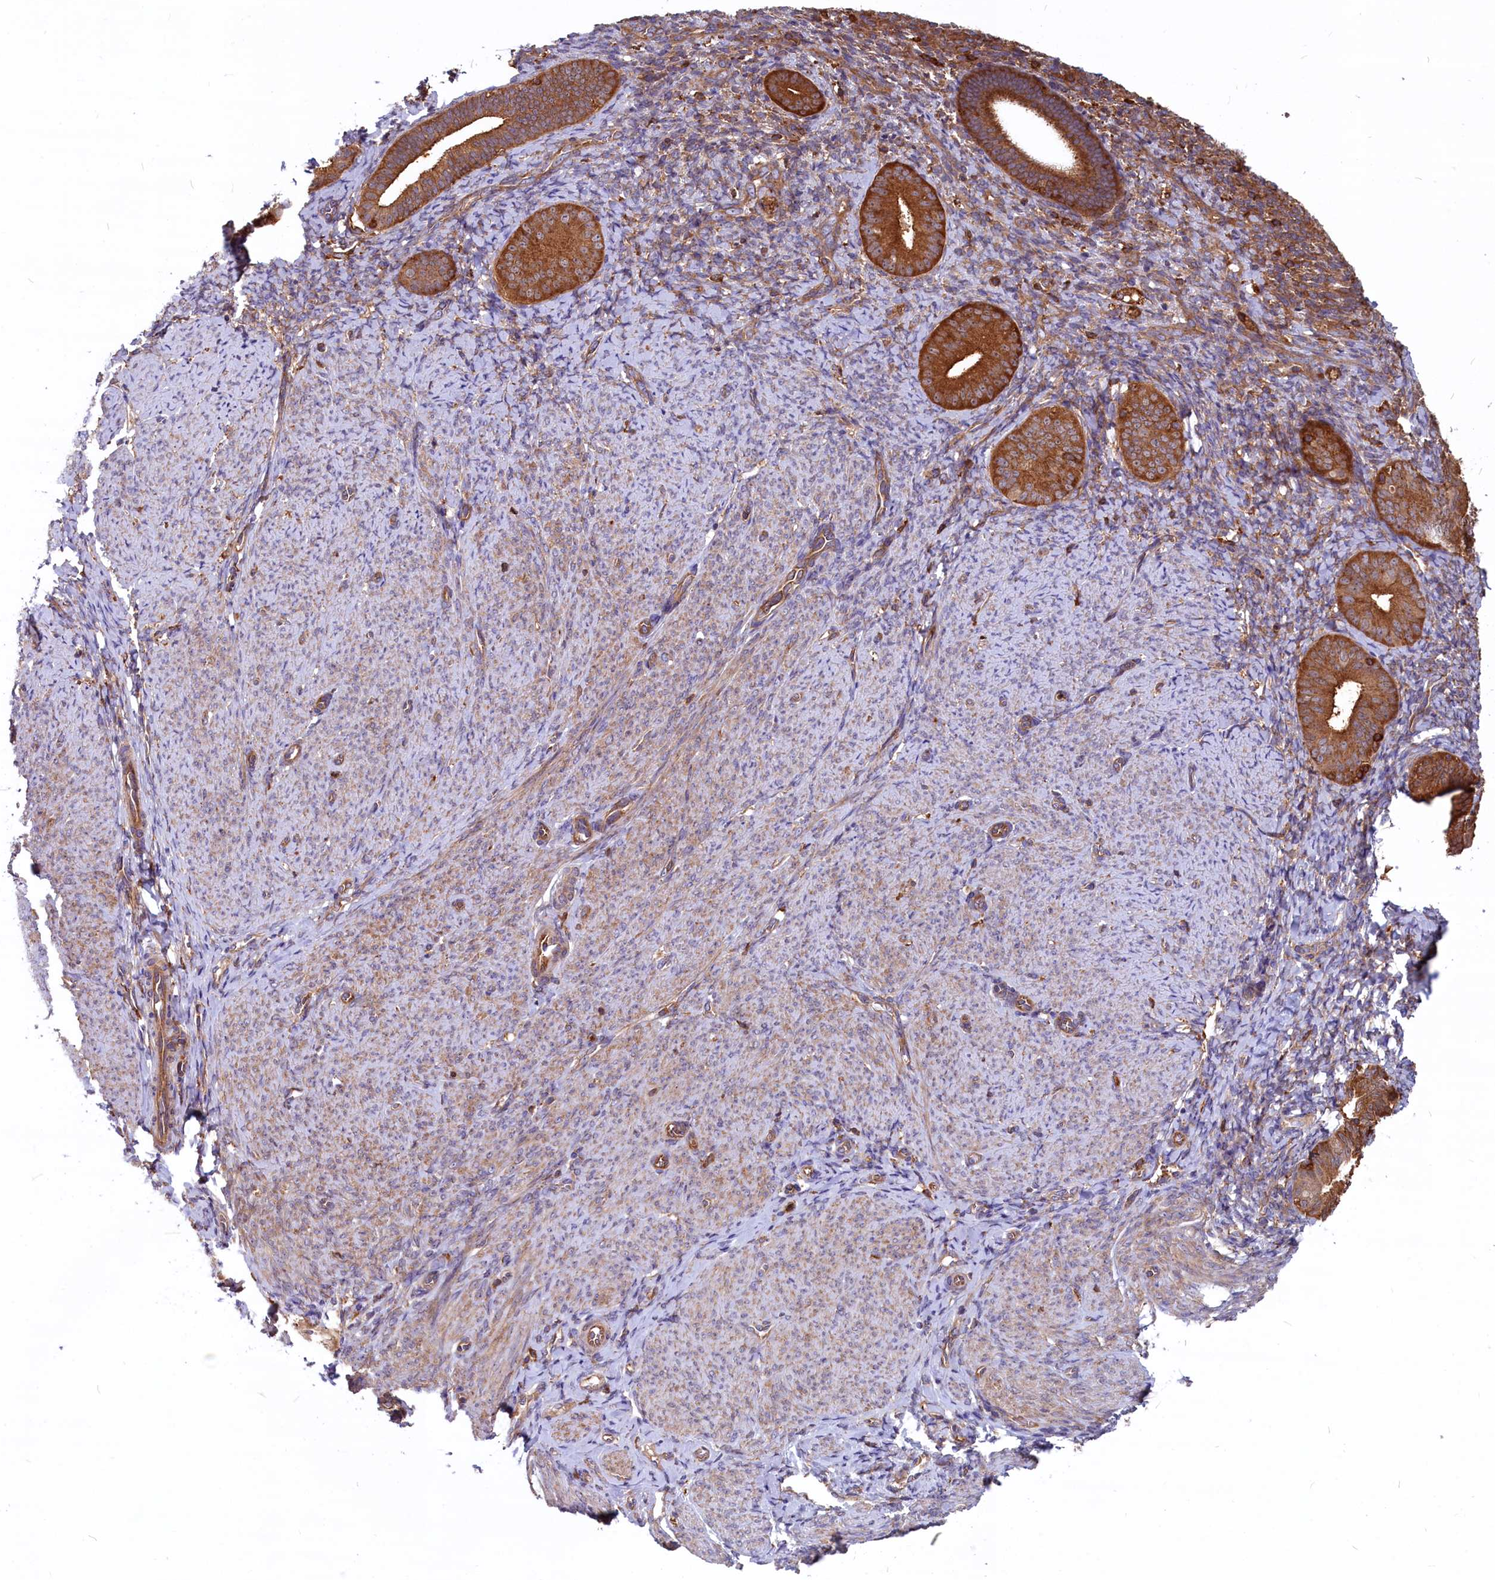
{"staining": {"intensity": "strong", "quantity": "25%-75%", "location": "cytoplasmic/membranous"}, "tissue": "endometrium", "cell_type": "Cells in endometrial stroma", "image_type": "normal", "snomed": [{"axis": "morphology", "description": "Normal tissue, NOS"}, {"axis": "topography", "description": "Endometrium"}], "caption": "The image shows immunohistochemical staining of normal endometrium. There is strong cytoplasmic/membranous positivity is identified in approximately 25%-75% of cells in endometrial stroma.", "gene": "MYO9B", "patient": {"sex": "female", "age": 65}}